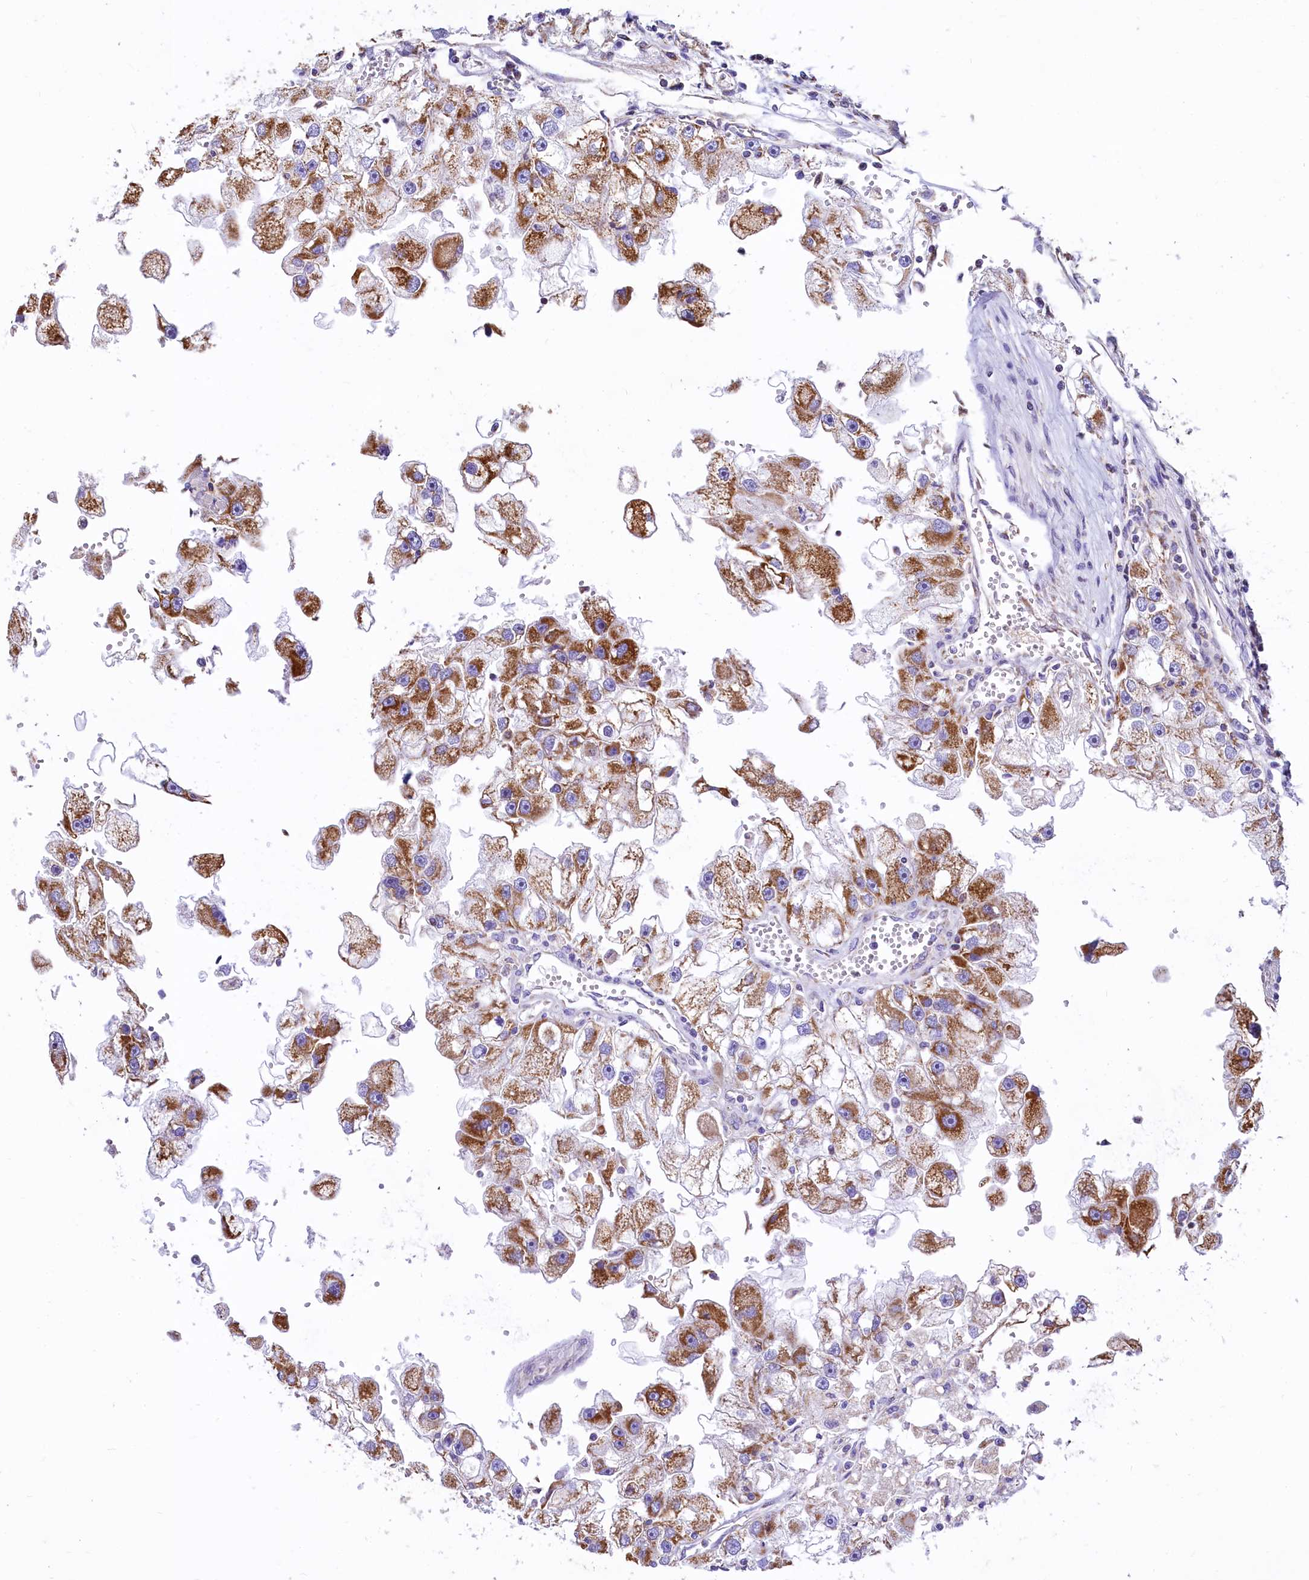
{"staining": {"intensity": "moderate", "quantity": ">75%", "location": "cytoplasmic/membranous"}, "tissue": "renal cancer", "cell_type": "Tumor cells", "image_type": "cancer", "snomed": [{"axis": "morphology", "description": "Adenocarcinoma, NOS"}, {"axis": "topography", "description": "Kidney"}], "caption": "This photomicrograph shows immunohistochemistry (IHC) staining of renal cancer (adenocarcinoma), with medium moderate cytoplasmic/membranous positivity in approximately >75% of tumor cells.", "gene": "VWCE", "patient": {"sex": "male", "age": 63}}